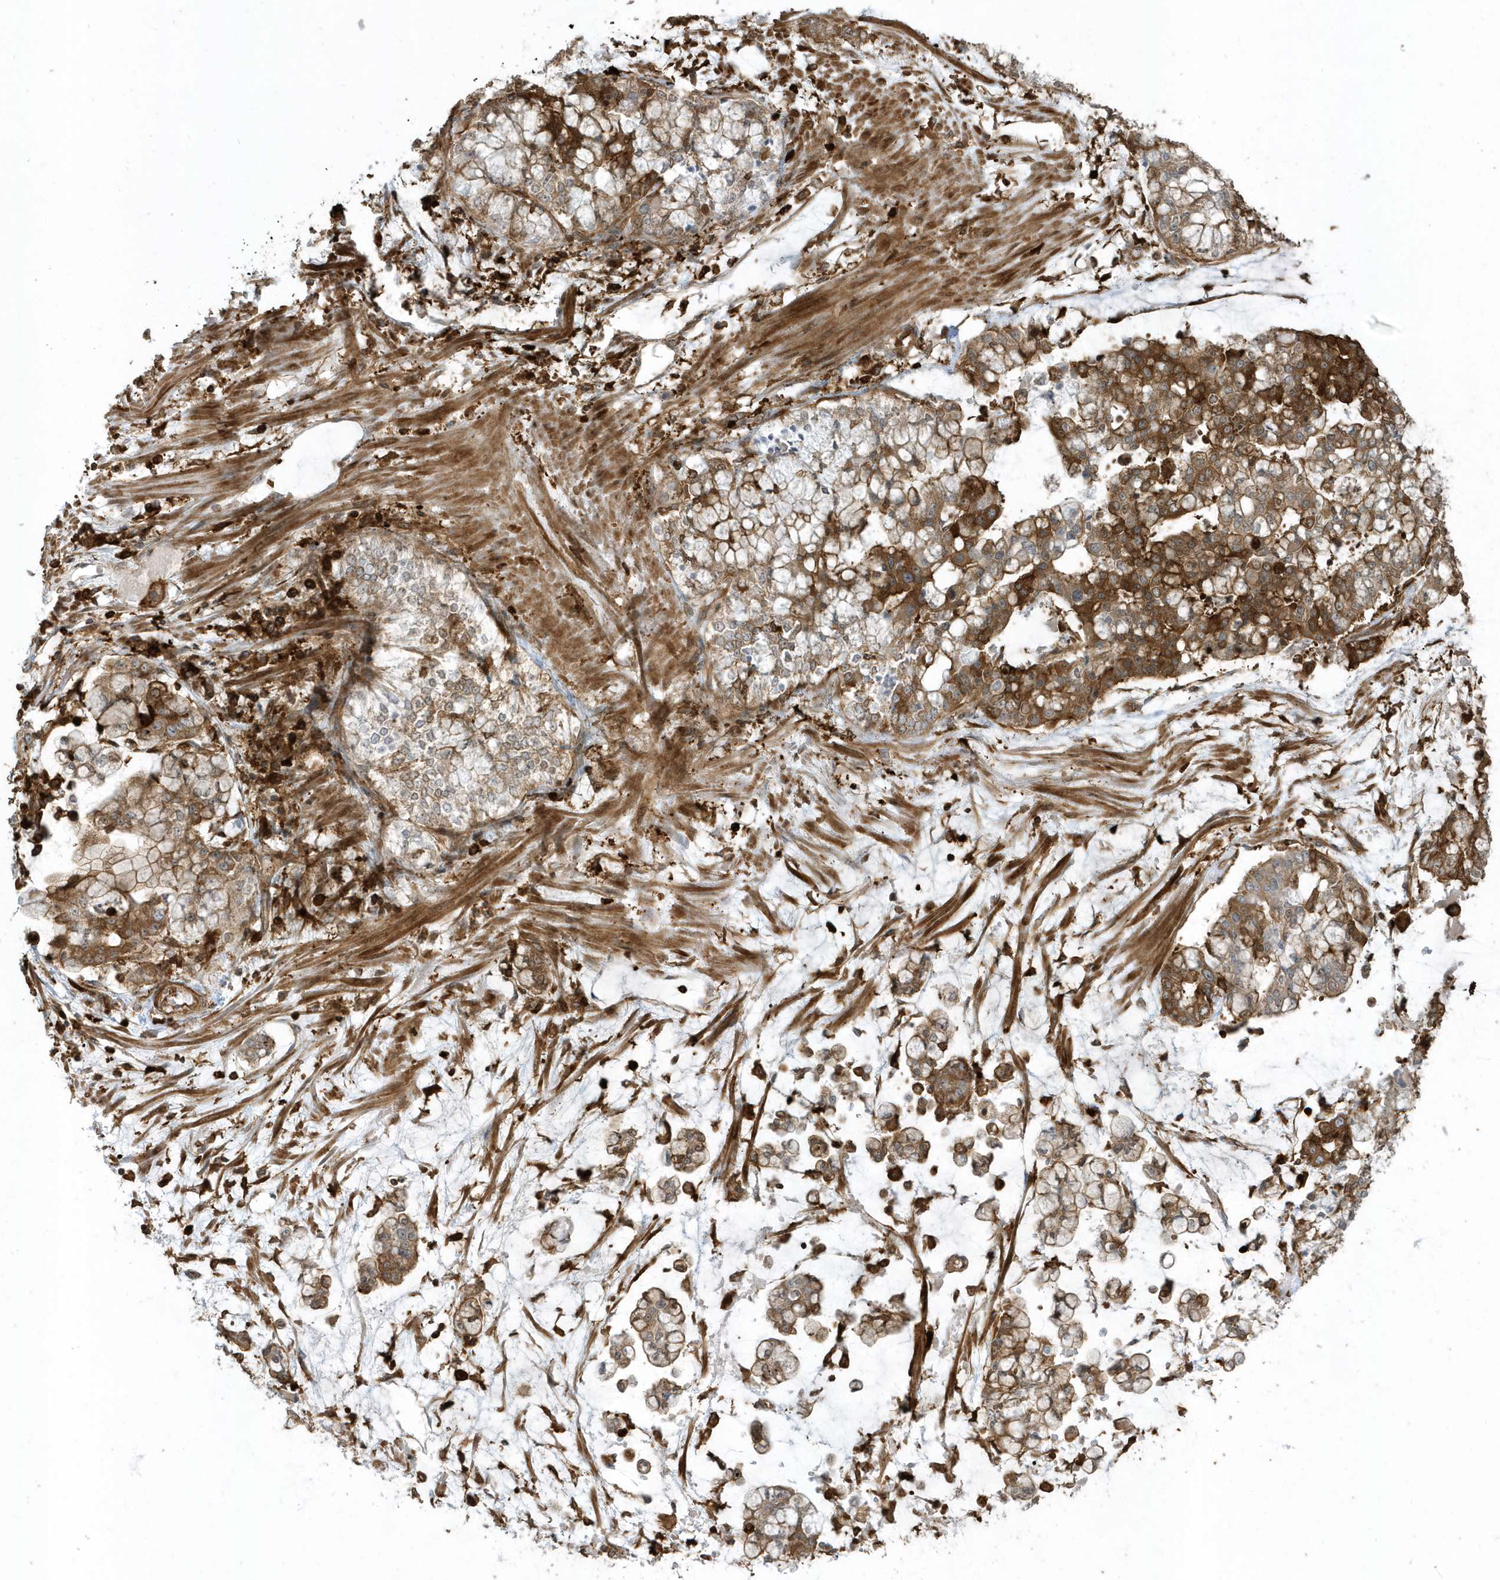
{"staining": {"intensity": "moderate", "quantity": ">75%", "location": "cytoplasmic/membranous"}, "tissue": "stomach cancer", "cell_type": "Tumor cells", "image_type": "cancer", "snomed": [{"axis": "morphology", "description": "Normal tissue, NOS"}, {"axis": "morphology", "description": "Adenocarcinoma, NOS"}, {"axis": "topography", "description": "Stomach, upper"}, {"axis": "topography", "description": "Stomach"}], "caption": "Immunohistochemistry (DAB (3,3'-diaminobenzidine)) staining of human stomach cancer exhibits moderate cytoplasmic/membranous protein staining in about >75% of tumor cells.", "gene": "CLCN6", "patient": {"sex": "male", "age": 76}}